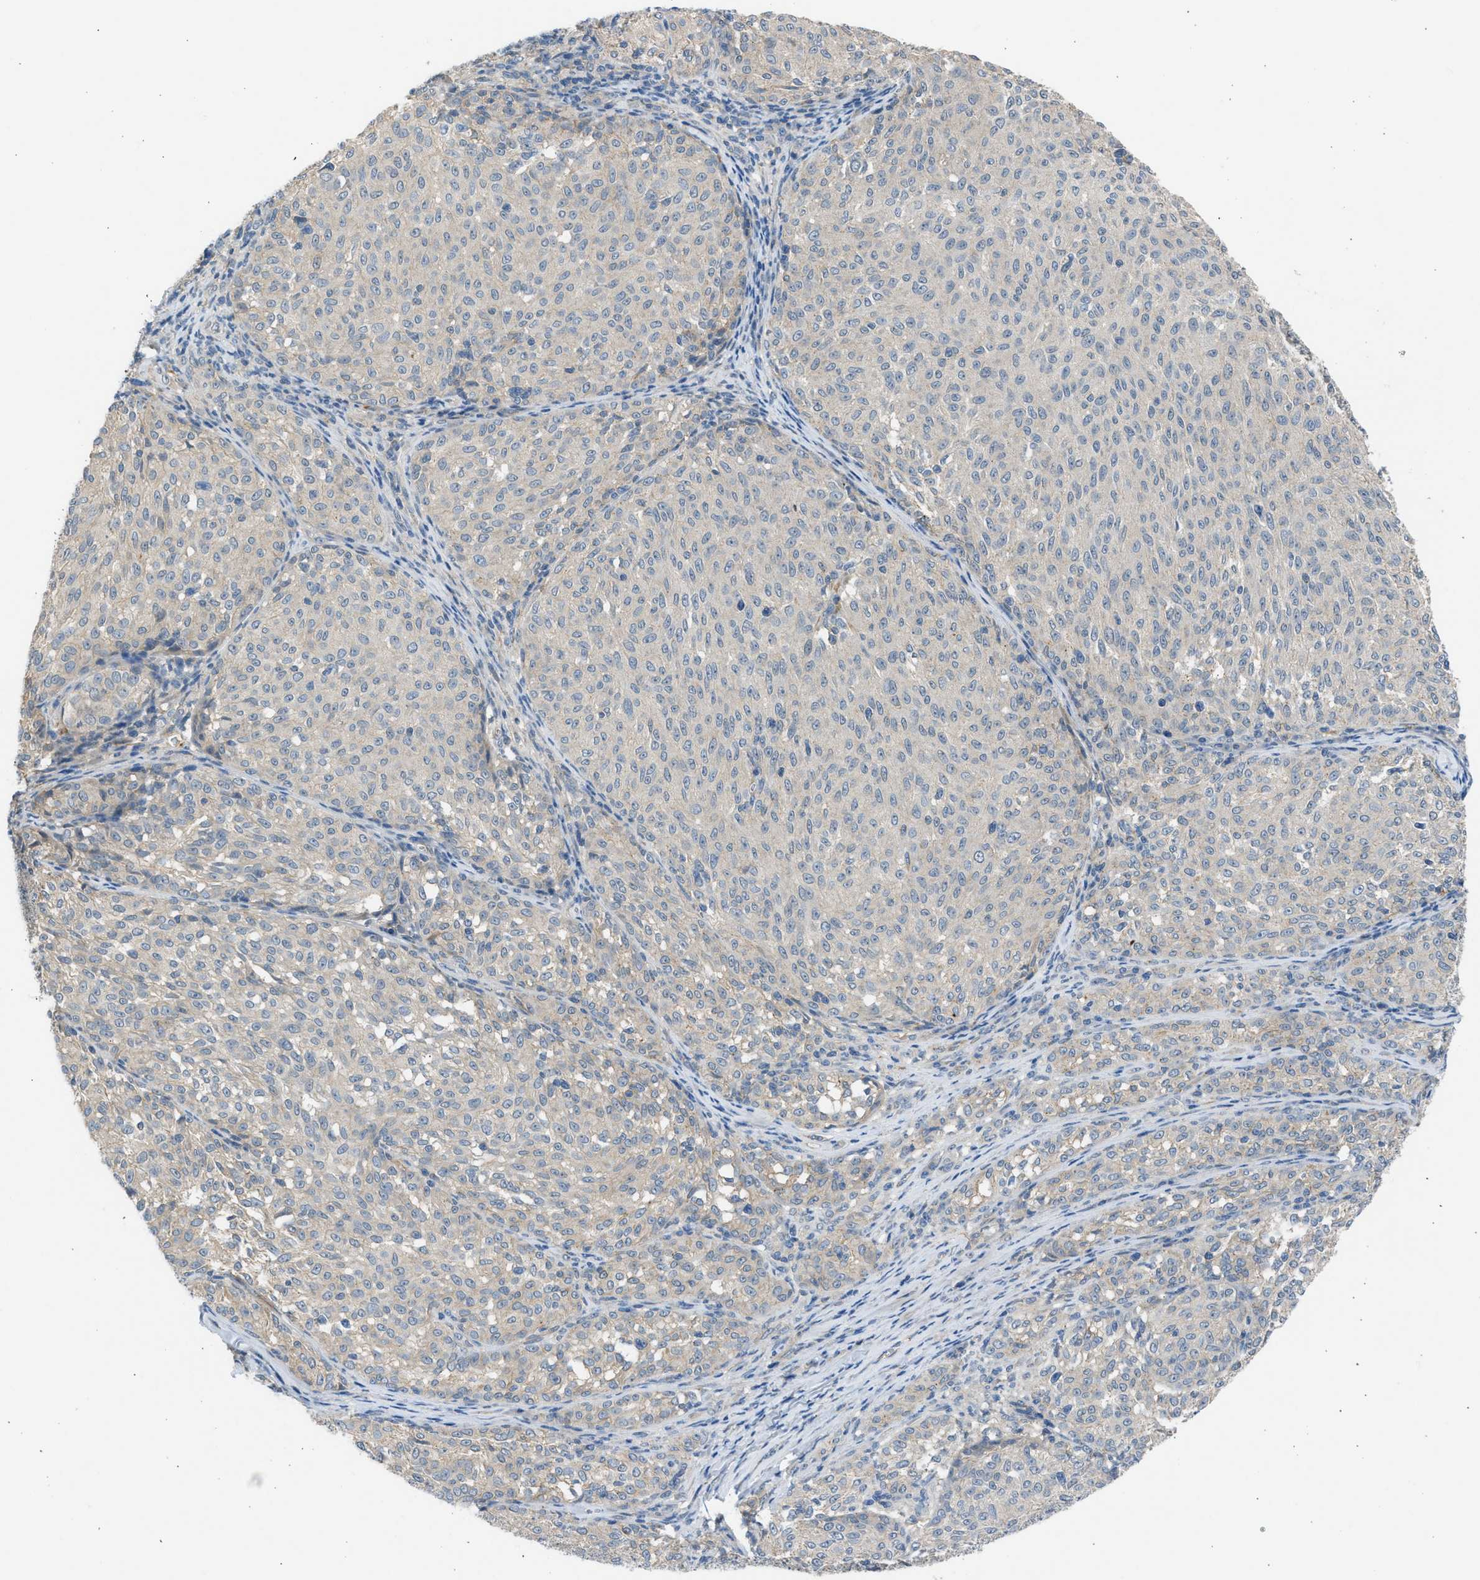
{"staining": {"intensity": "negative", "quantity": "none", "location": "none"}, "tissue": "melanoma", "cell_type": "Tumor cells", "image_type": "cancer", "snomed": [{"axis": "morphology", "description": "Malignant melanoma, NOS"}, {"axis": "topography", "description": "Skin"}], "caption": "High power microscopy histopathology image of an IHC histopathology image of malignant melanoma, revealing no significant positivity in tumor cells.", "gene": "PCNX3", "patient": {"sex": "female", "age": 72}}